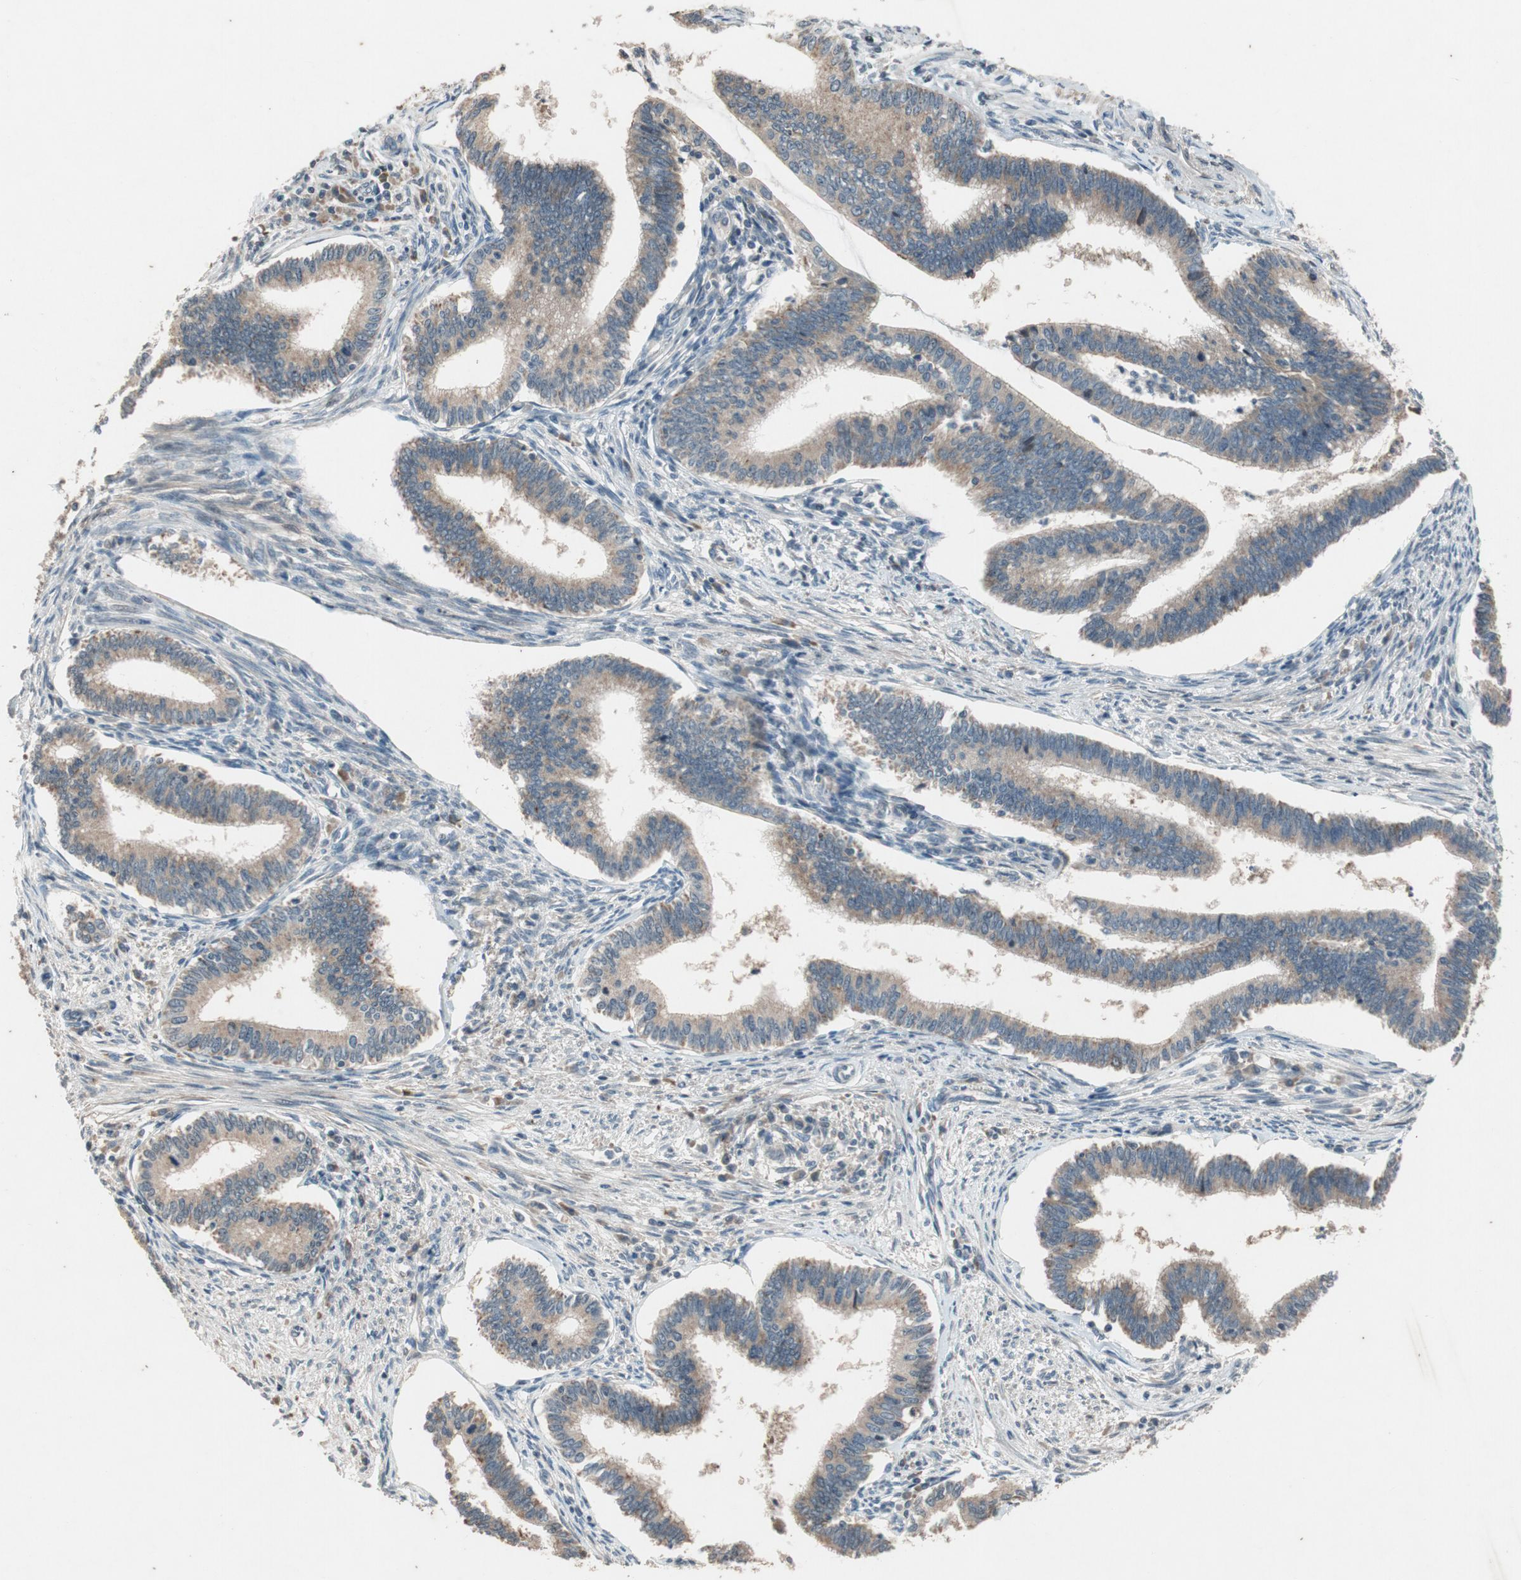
{"staining": {"intensity": "weak", "quantity": ">75%", "location": "cytoplasmic/membranous"}, "tissue": "cervical cancer", "cell_type": "Tumor cells", "image_type": "cancer", "snomed": [{"axis": "morphology", "description": "Adenocarcinoma, NOS"}, {"axis": "topography", "description": "Cervix"}], "caption": "Weak cytoplasmic/membranous protein positivity is present in approximately >75% of tumor cells in adenocarcinoma (cervical).", "gene": "ATP2C1", "patient": {"sex": "female", "age": 36}}